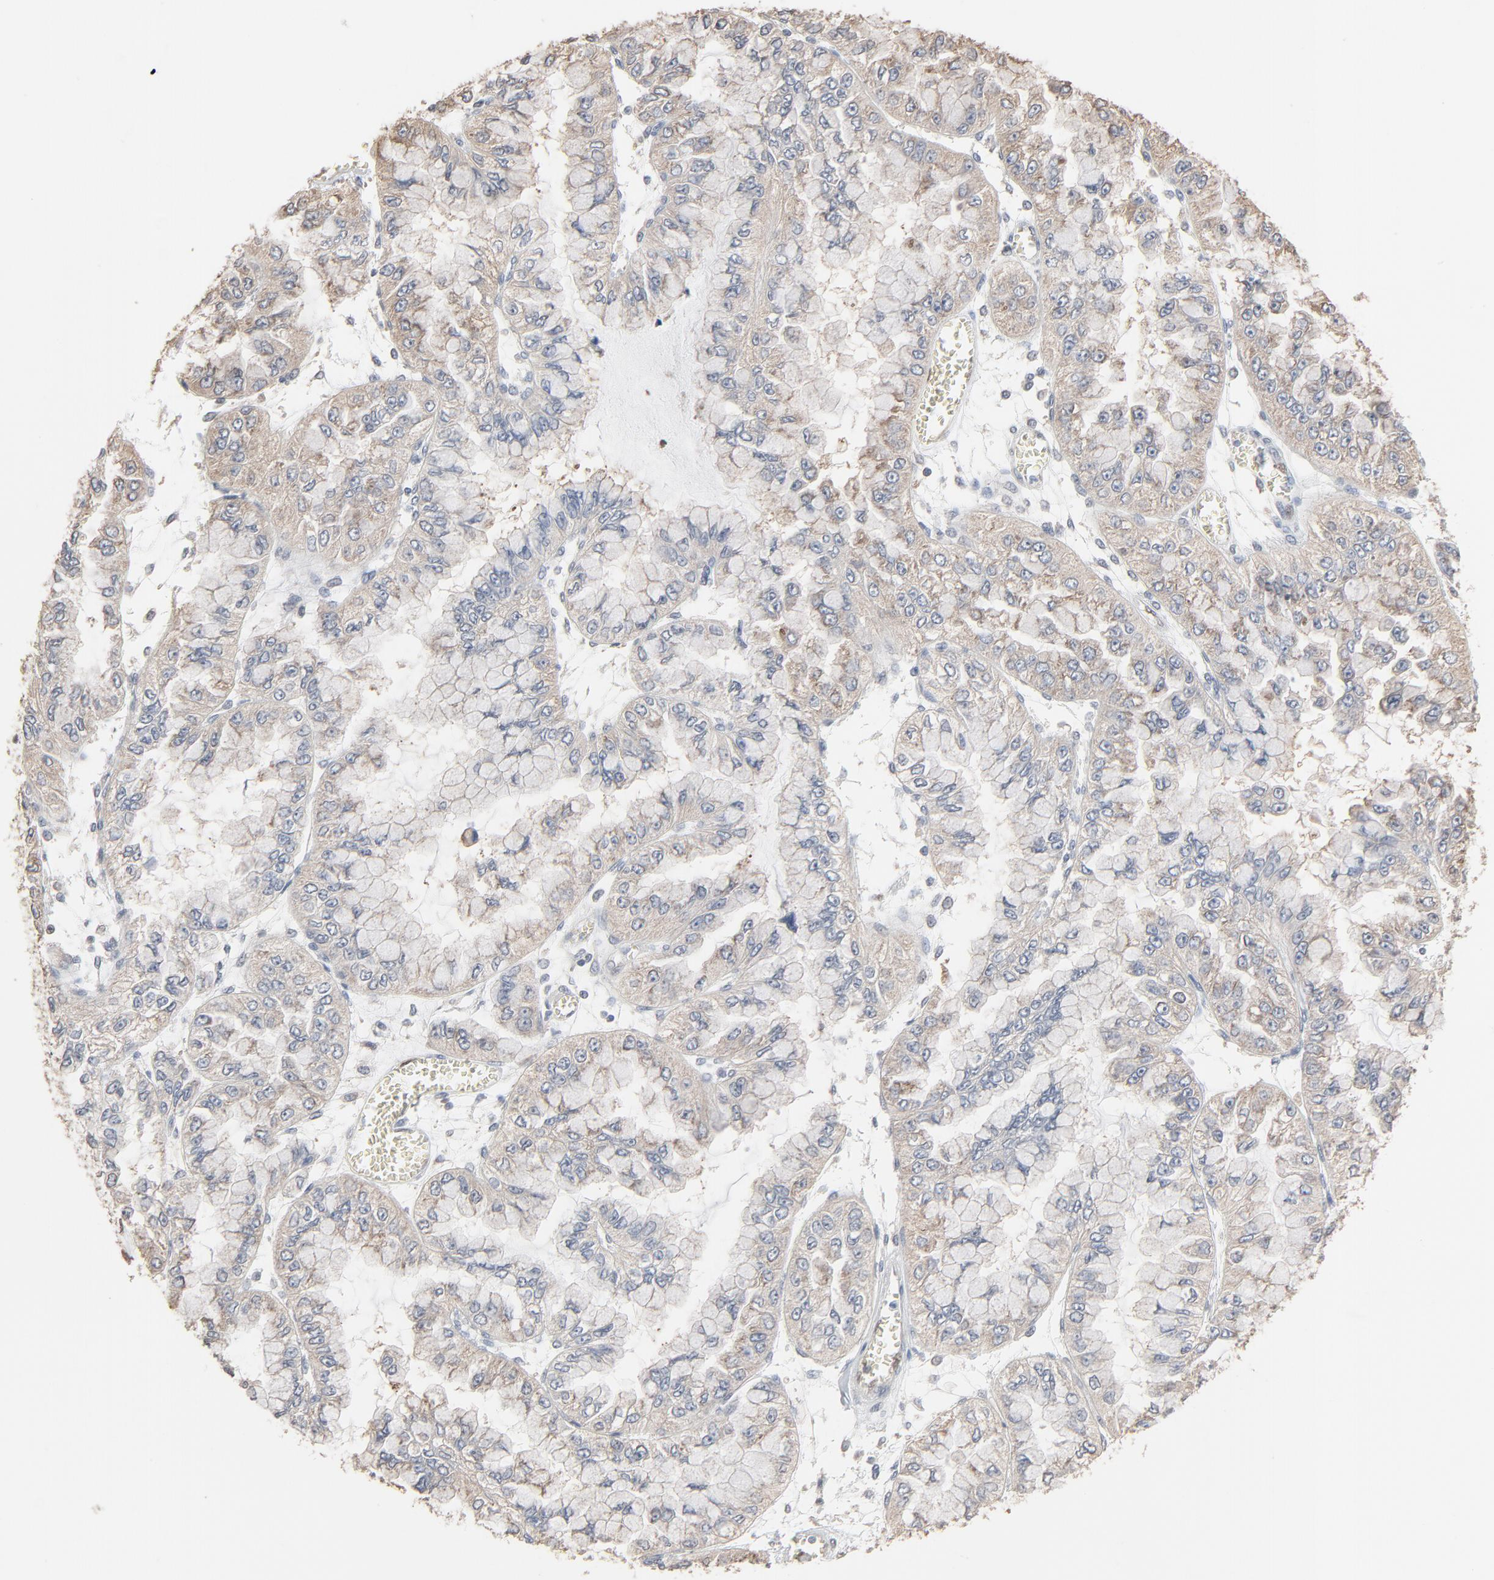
{"staining": {"intensity": "weak", "quantity": ">75%", "location": "cytoplasmic/membranous"}, "tissue": "liver cancer", "cell_type": "Tumor cells", "image_type": "cancer", "snomed": [{"axis": "morphology", "description": "Cholangiocarcinoma"}, {"axis": "topography", "description": "Liver"}], "caption": "Brown immunohistochemical staining in human liver cancer (cholangiocarcinoma) demonstrates weak cytoplasmic/membranous expression in approximately >75% of tumor cells. (IHC, brightfield microscopy, high magnification).", "gene": "CCT5", "patient": {"sex": "female", "age": 79}}